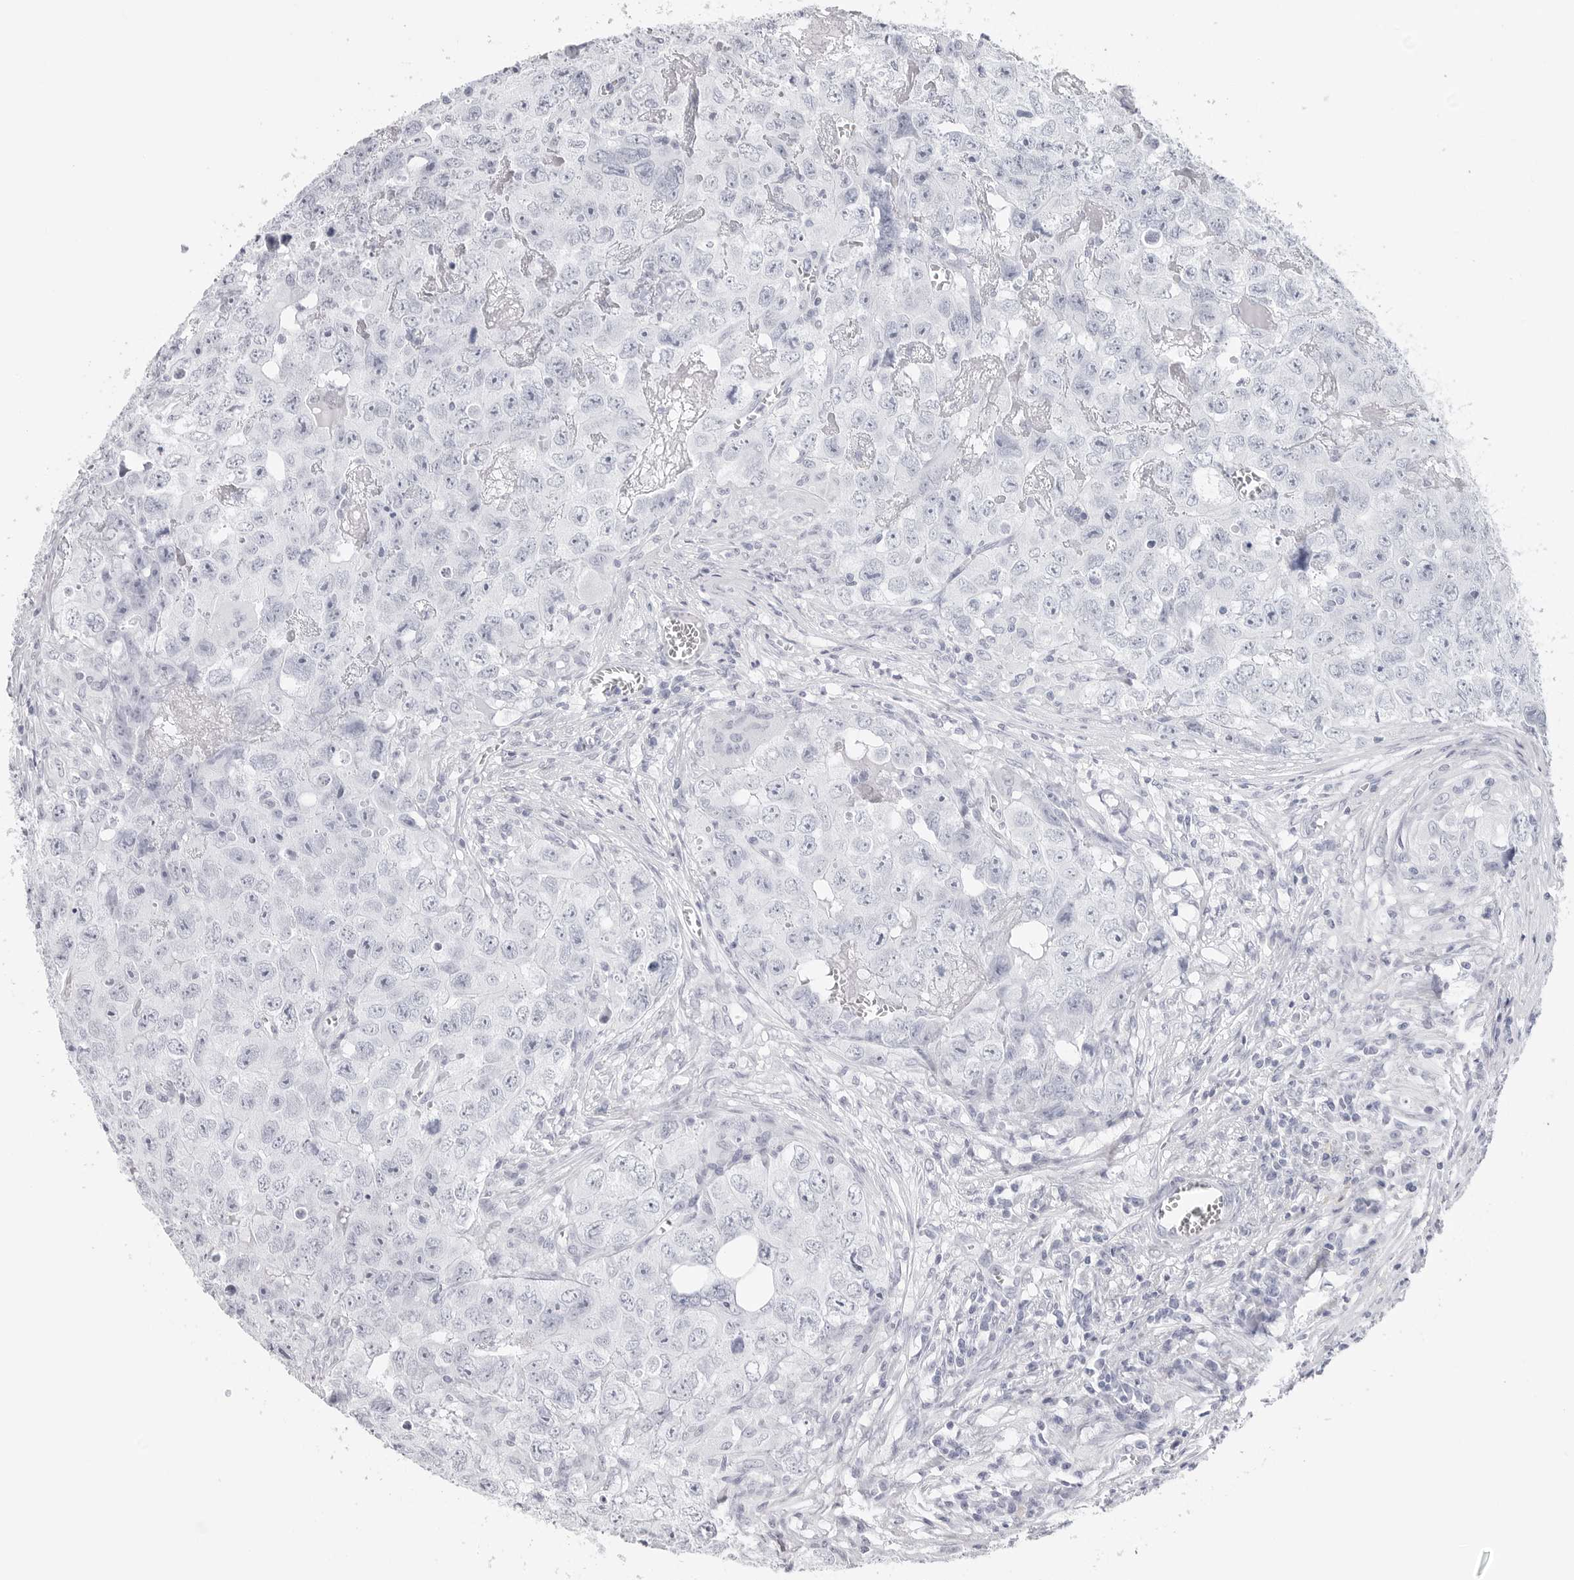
{"staining": {"intensity": "negative", "quantity": "none", "location": "none"}, "tissue": "testis cancer", "cell_type": "Tumor cells", "image_type": "cancer", "snomed": [{"axis": "morphology", "description": "Seminoma, NOS"}, {"axis": "morphology", "description": "Carcinoma, Embryonal, NOS"}, {"axis": "topography", "description": "Testis"}], "caption": "DAB immunohistochemical staining of human seminoma (testis) shows no significant staining in tumor cells.", "gene": "CST2", "patient": {"sex": "male", "age": 43}}